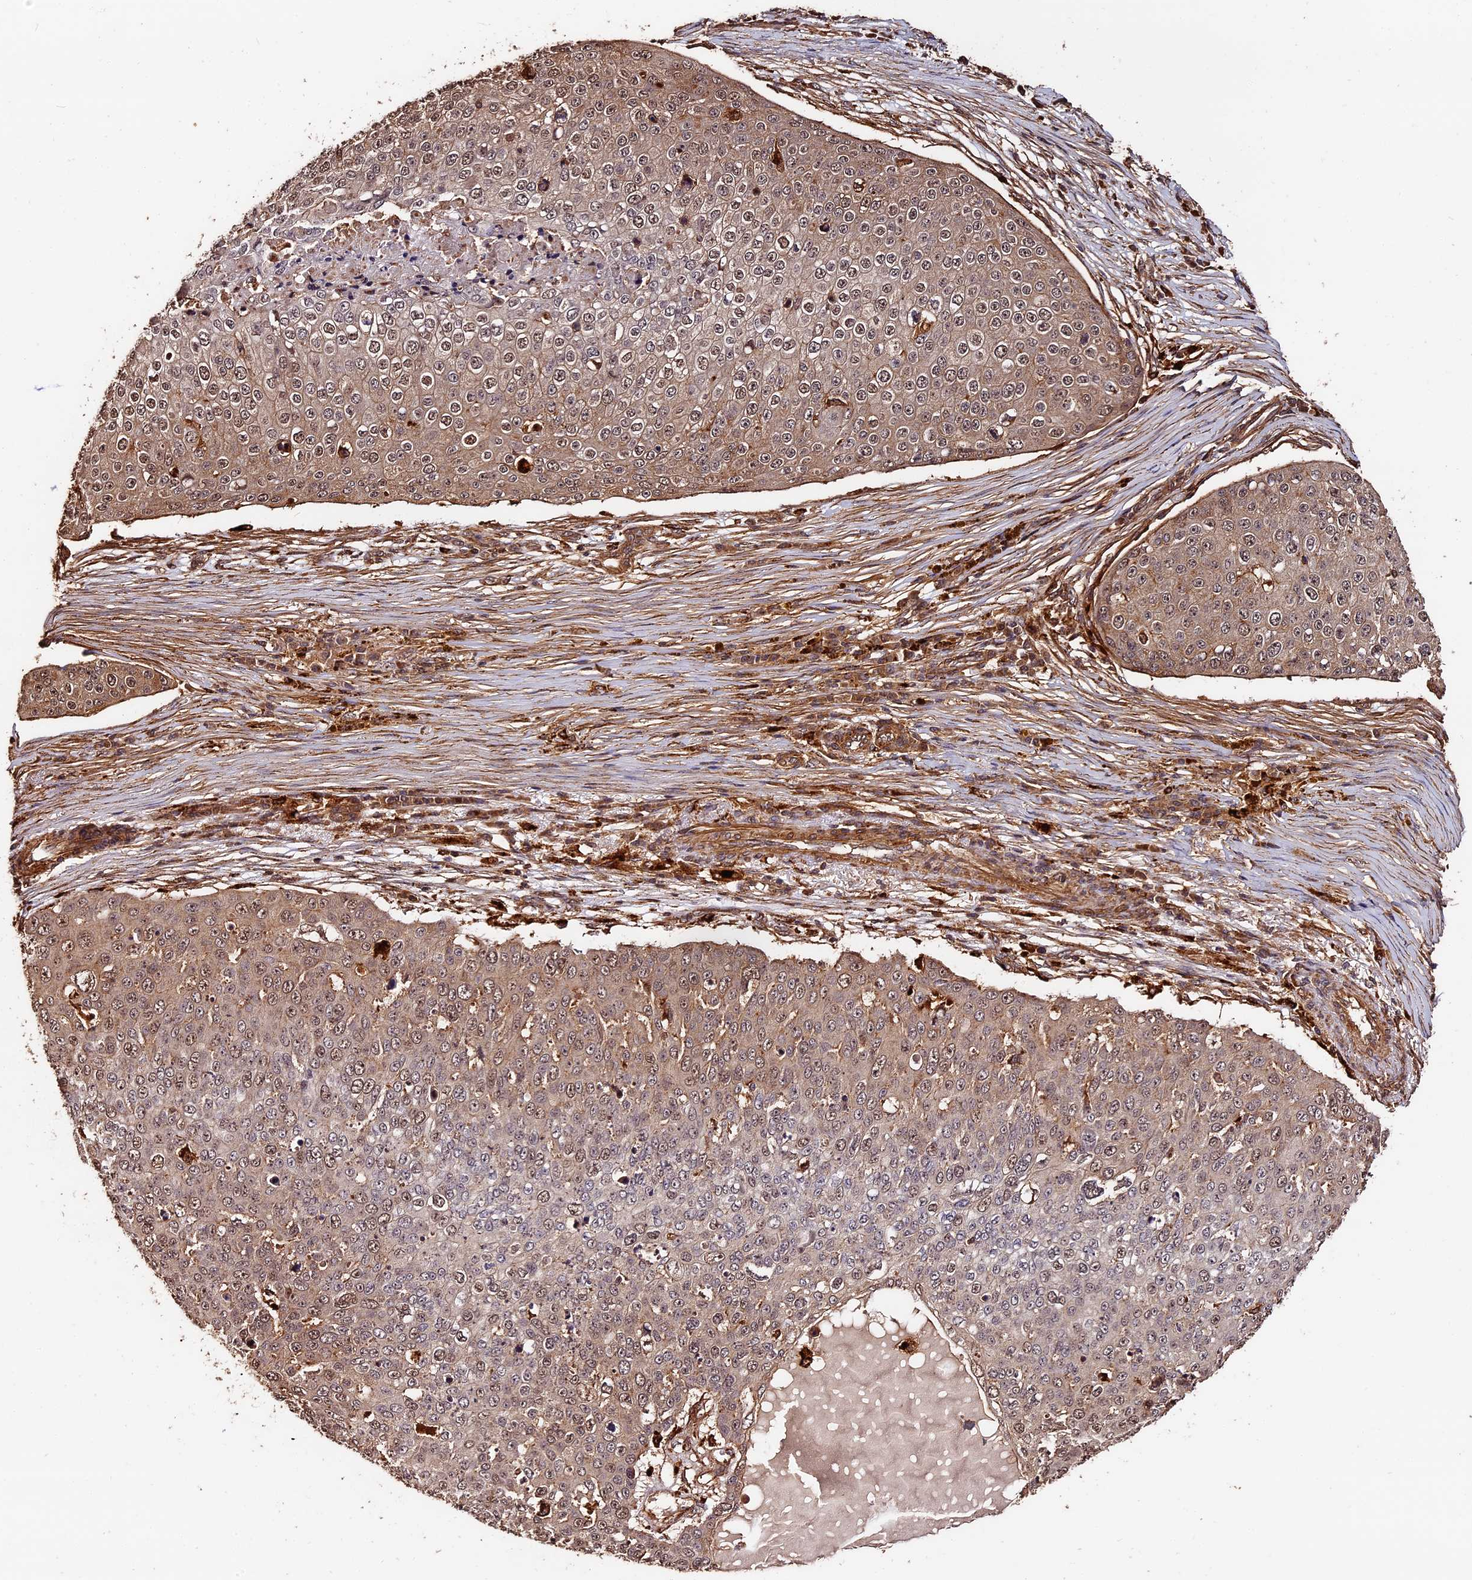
{"staining": {"intensity": "weak", "quantity": ">75%", "location": "cytoplasmic/membranous,nuclear"}, "tissue": "skin cancer", "cell_type": "Tumor cells", "image_type": "cancer", "snomed": [{"axis": "morphology", "description": "Squamous cell carcinoma, NOS"}, {"axis": "topography", "description": "Skin"}], "caption": "Approximately >75% of tumor cells in human skin cancer display weak cytoplasmic/membranous and nuclear protein expression as visualized by brown immunohistochemical staining.", "gene": "MMP15", "patient": {"sex": "male", "age": 71}}